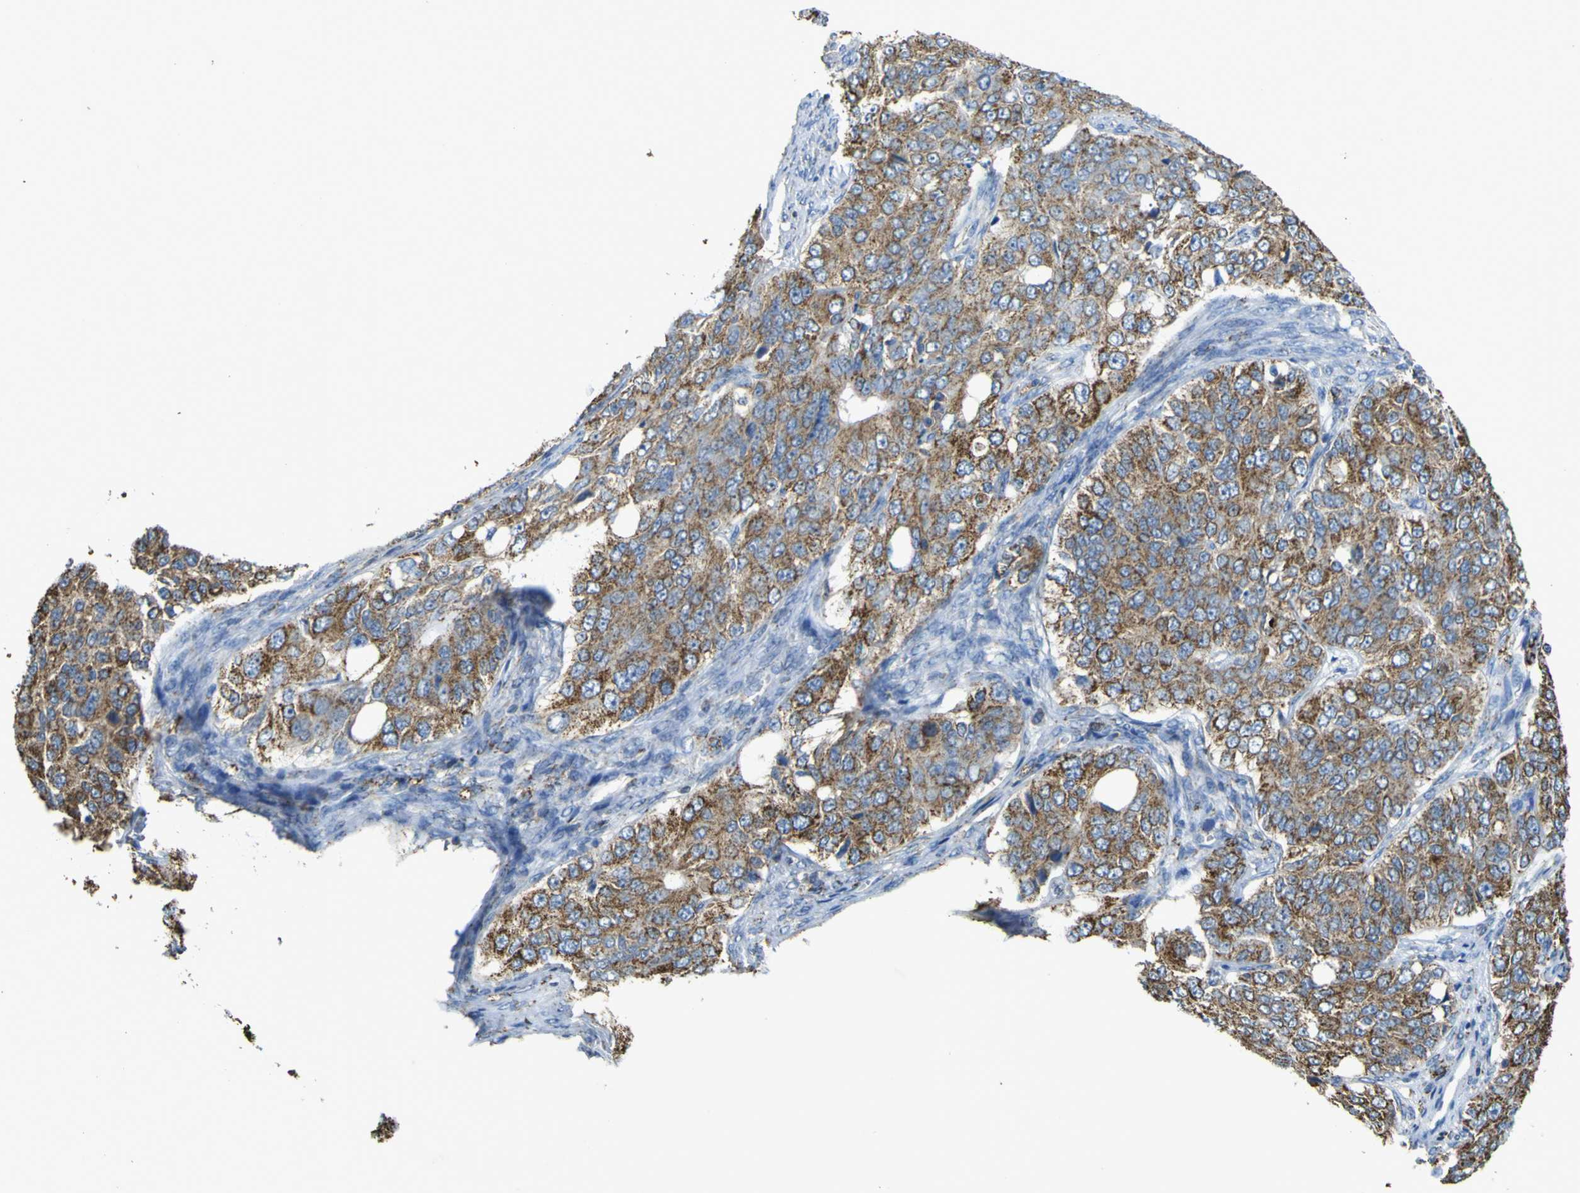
{"staining": {"intensity": "strong", "quantity": ">75%", "location": "cytoplasmic/membranous"}, "tissue": "ovarian cancer", "cell_type": "Tumor cells", "image_type": "cancer", "snomed": [{"axis": "morphology", "description": "Carcinoma, endometroid"}, {"axis": "topography", "description": "Ovary"}], "caption": "Immunohistochemistry histopathology image of human ovarian cancer stained for a protein (brown), which exhibits high levels of strong cytoplasmic/membranous positivity in approximately >75% of tumor cells.", "gene": "ACSL3", "patient": {"sex": "female", "age": 51}}